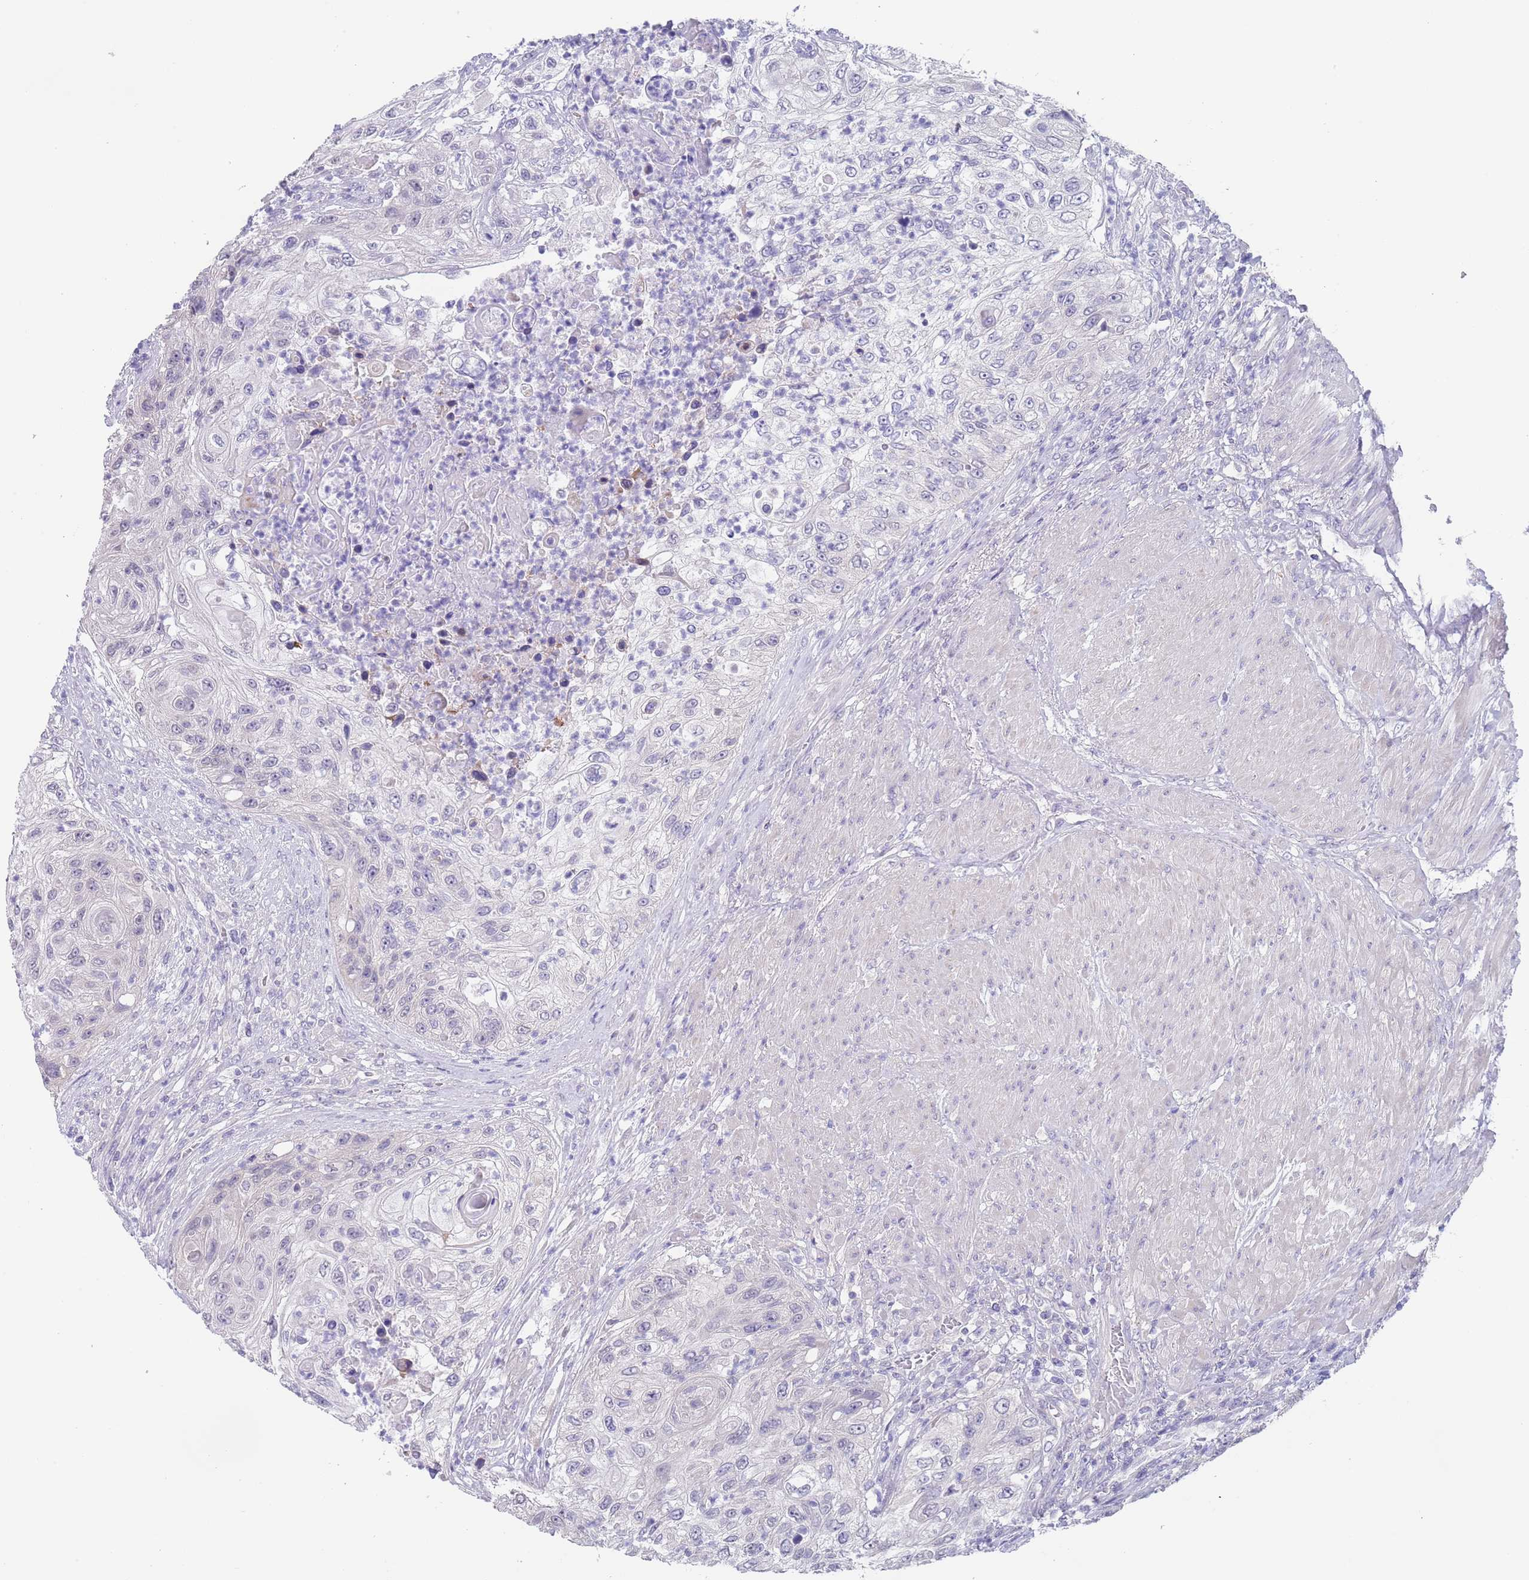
{"staining": {"intensity": "negative", "quantity": "none", "location": "none"}, "tissue": "urothelial cancer", "cell_type": "Tumor cells", "image_type": "cancer", "snomed": [{"axis": "morphology", "description": "Urothelial carcinoma, High grade"}, {"axis": "topography", "description": "Urinary bladder"}], "caption": "DAB immunohistochemical staining of human urothelial cancer demonstrates no significant staining in tumor cells.", "gene": "SPIRE2", "patient": {"sex": "female", "age": 60}}